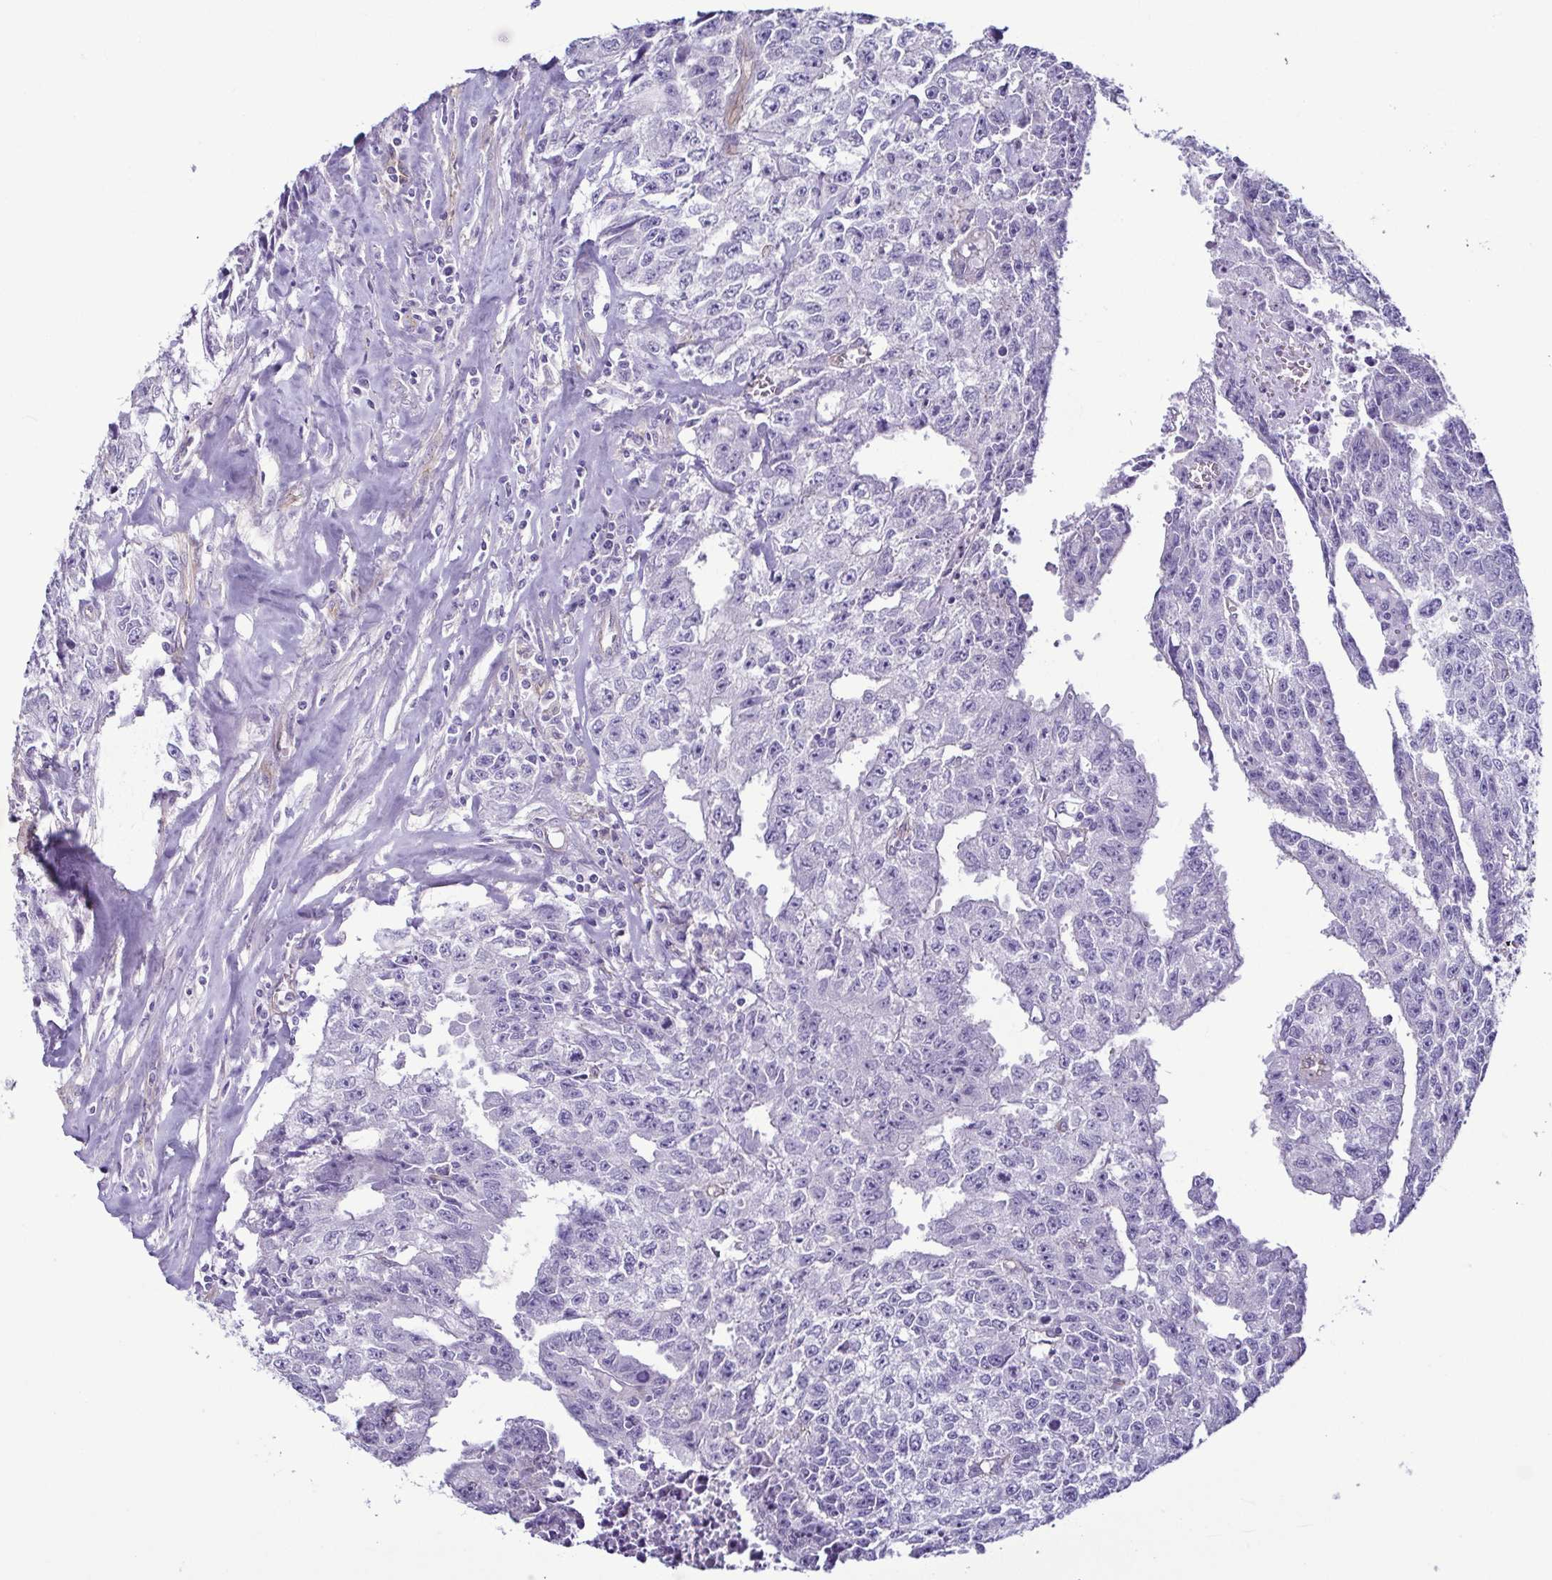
{"staining": {"intensity": "negative", "quantity": "none", "location": "none"}, "tissue": "testis cancer", "cell_type": "Tumor cells", "image_type": "cancer", "snomed": [{"axis": "morphology", "description": "Carcinoma, Embryonal, NOS"}, {"axis": "morphology", "description": "Teratoma, malignant, NOS"}, {"axis": "topography", "description": "Testis"}], "caption": "This is an immunohistochemistry (IHC) photomicrograph of human testis embryonal carcinoma. There is no expression in tumor cells.", "gene": "CASP14", "patient": {"sex": "male", "age": 24}}